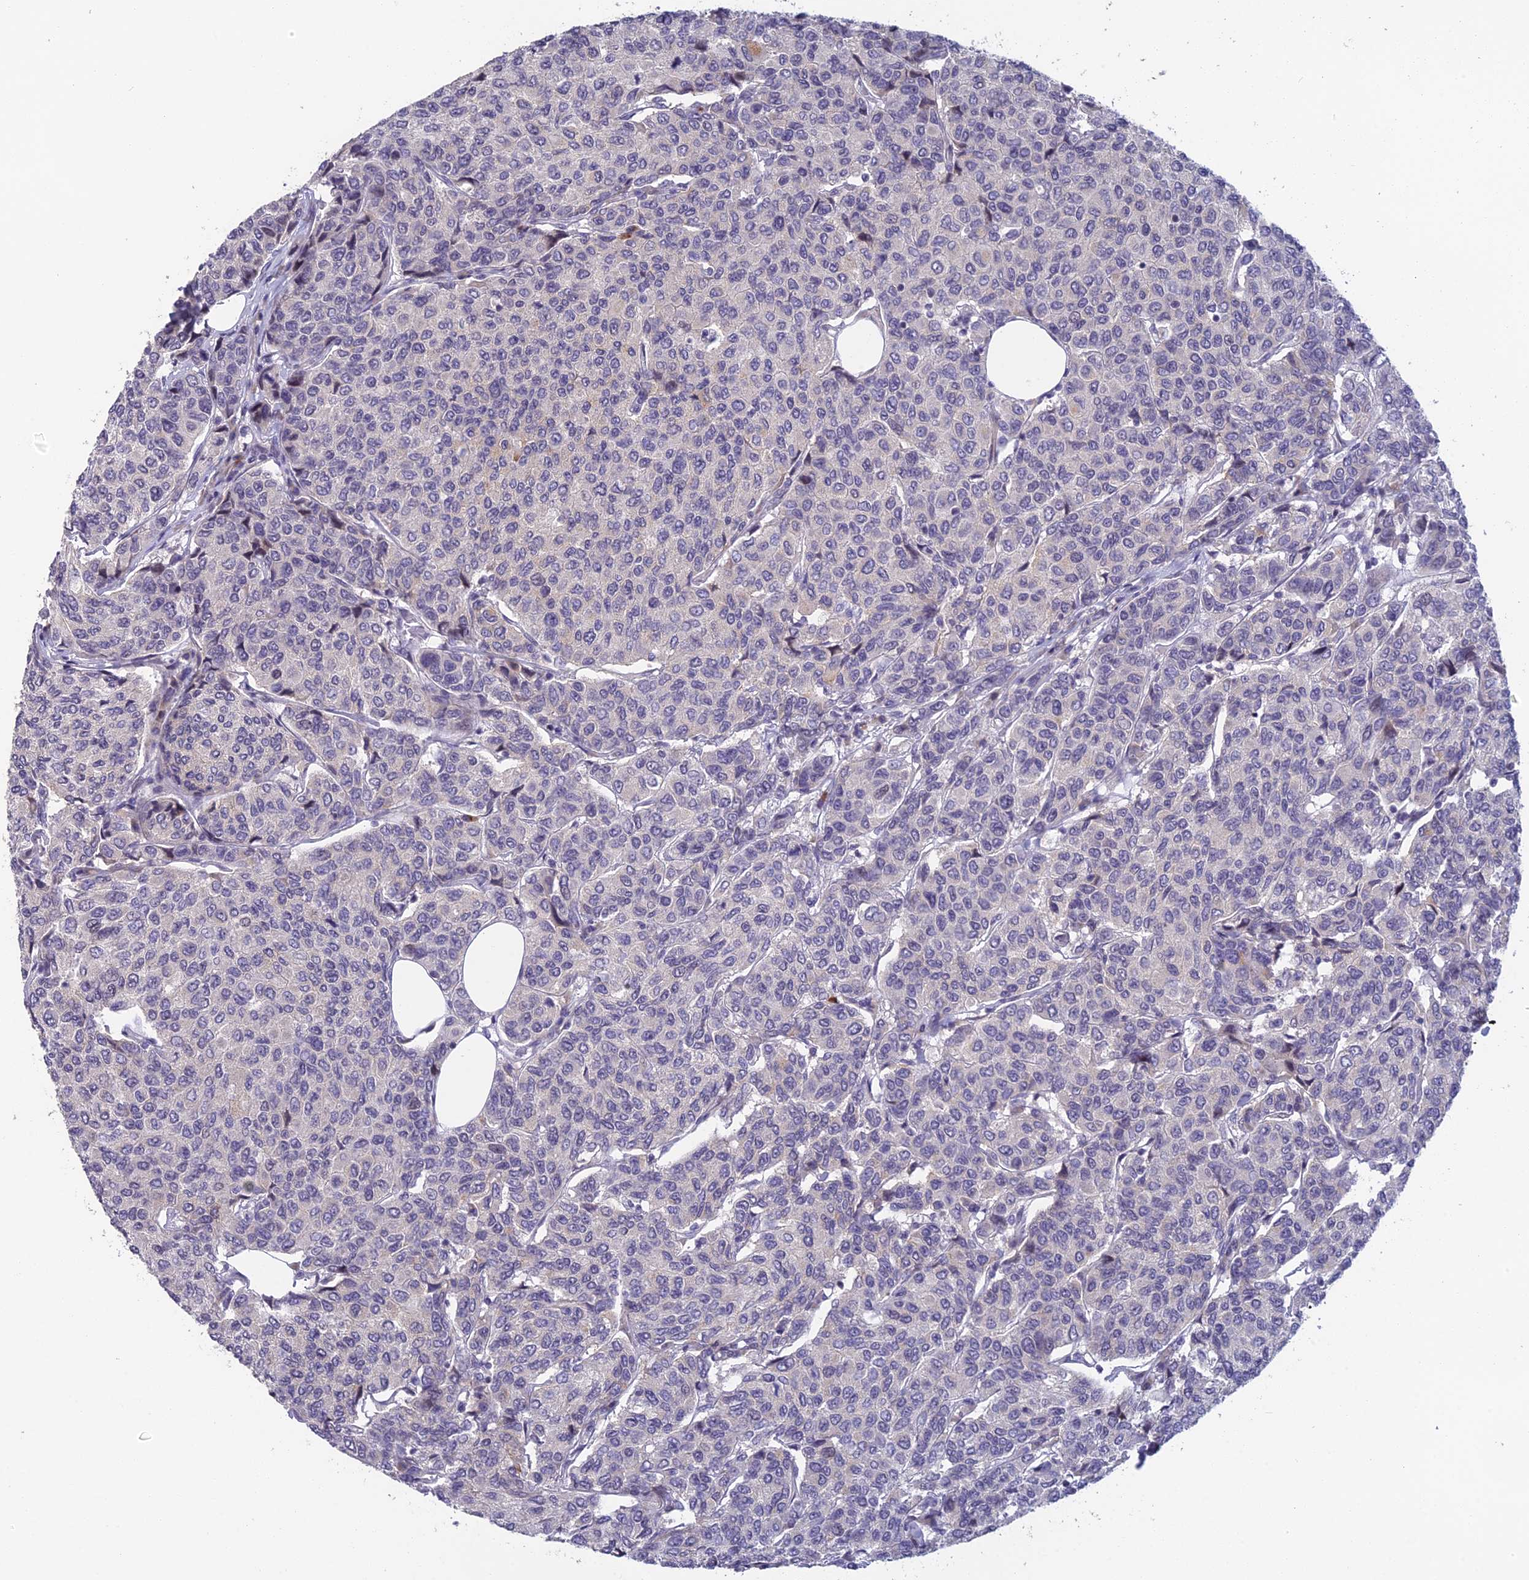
{"staining": {"intensity": "negative", "quantity": "none", "location": "none"}, "tissue": "breast cancer", "cell_type": "Tumor cells", "image_type": "cancer", "snomed": [{"axis": "morphology", "description": "Duct carcinoma"}, {"axis": "topography", "description": "Breast"}], "caption": "The micrograph exhibits no staining of tumor cells in infiltrating ductal carcinoma (breast).", "gene": "TMEM134", "patient": {"sex": "female", "age": 55}}